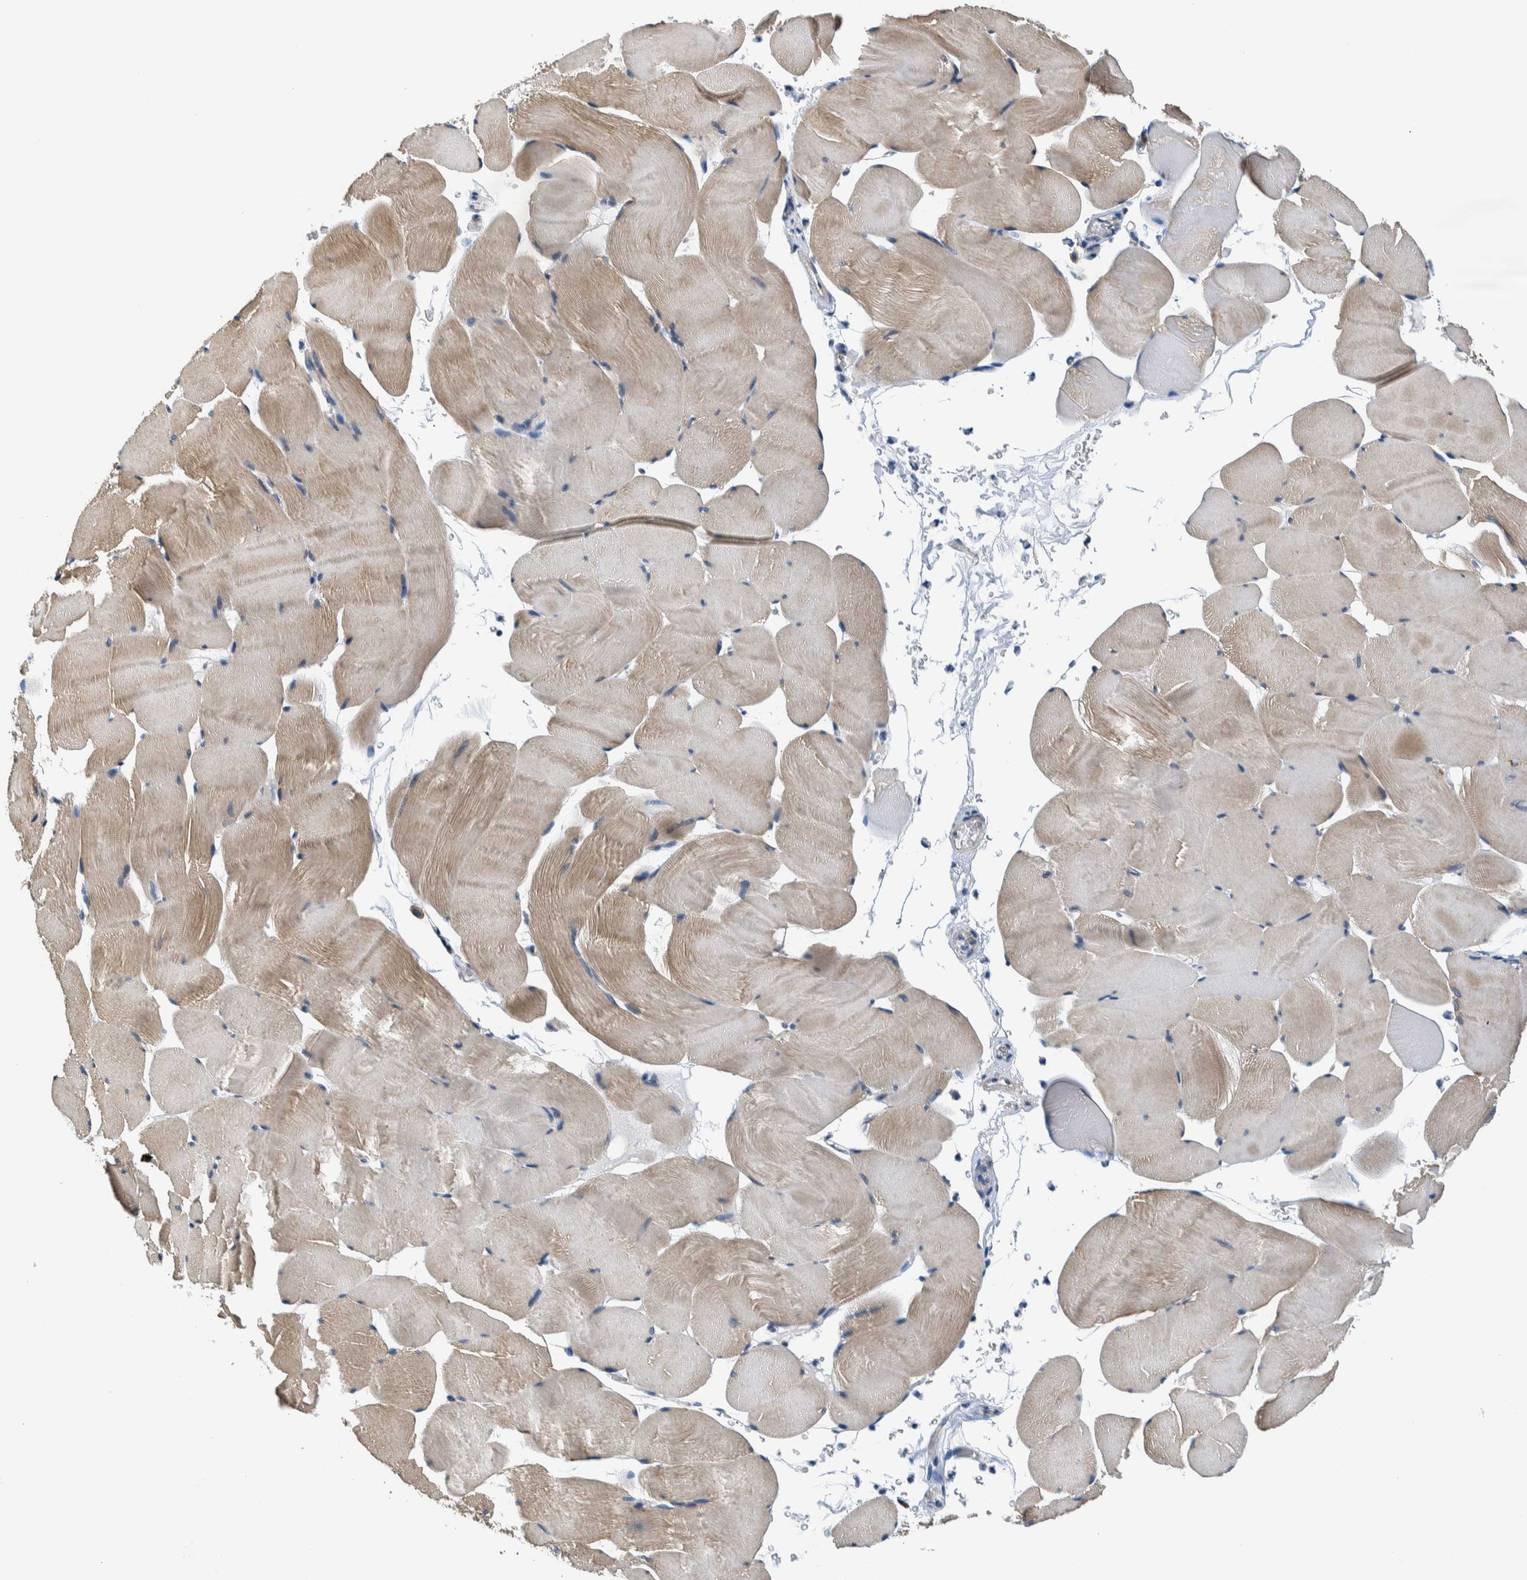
{"staining": {"intensity": "weak", "quantity": "25%-75%", "location": "cytoplasmic/membranous"}, "tissue": "skeletal muscle", "cell_type": "Myocytes", "image_type": "normal", "snomed": [{"axis": "morphology", "description": "Normal tissue, NOS"}, {"axis": "topography", "description": "Skeletal muscle"}], "caption": "Skeletal muscle stained with immunohistochemistry exhibits weak cytoplasmic/membranous staining in approximately 25%-75% of myocytes. (DAB (3,3'-diaminobenzidine) = brown stain, brightfield microscopy at high magnification).", "gene": "NIBAN2", "patient": {"sex": "male", "age": 62}}